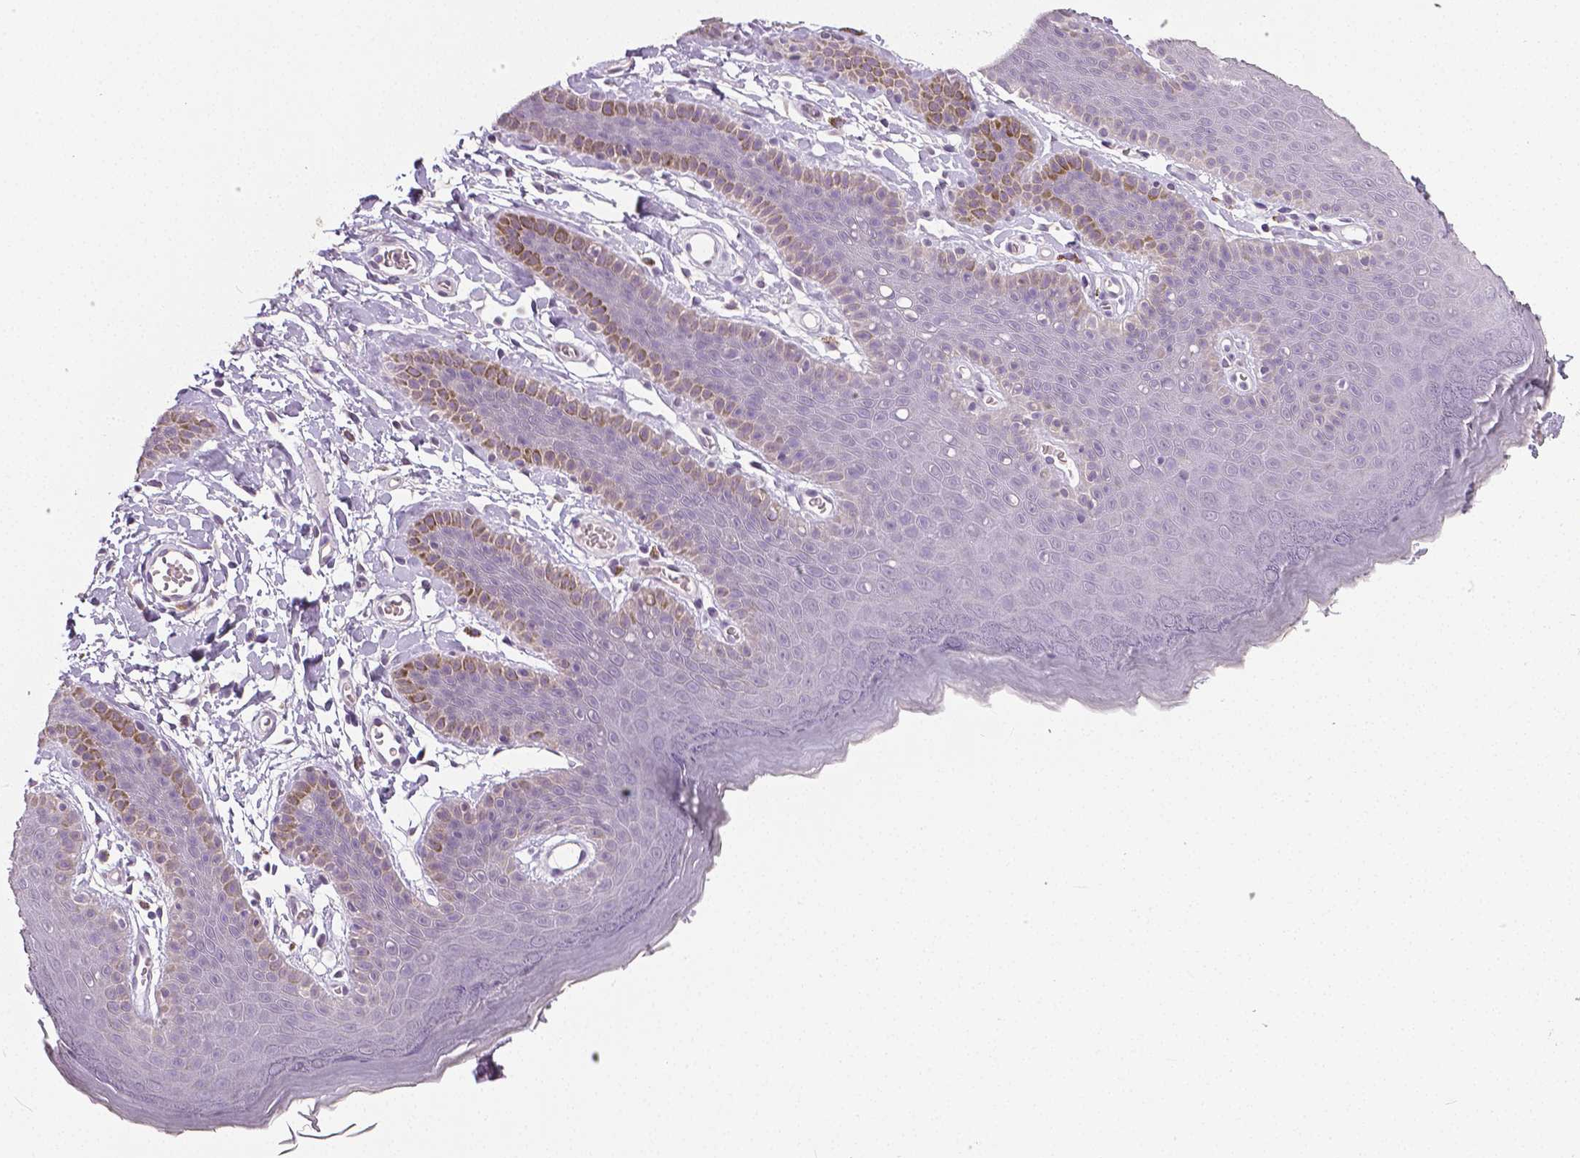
{"staining": {"intensity": "negative", "quantity": "none", "location": "none"}, "tissue": "skin", "cell_type": "Epidermal cells", "image_type": "normal", "snomed": [{"axis": "morphology", "description": "Normal tissue, NOS"}, {"axis": "topography", "description": "Anal"}], "caption": "There is no significant staining in epidermal cells of skin. (Brightfield microscopy of DAB (3,3'-diaminobenzidine) IHC at high magnification).", "gene": "NECAB1", "patient": {"sex": "male", "age": 53}}